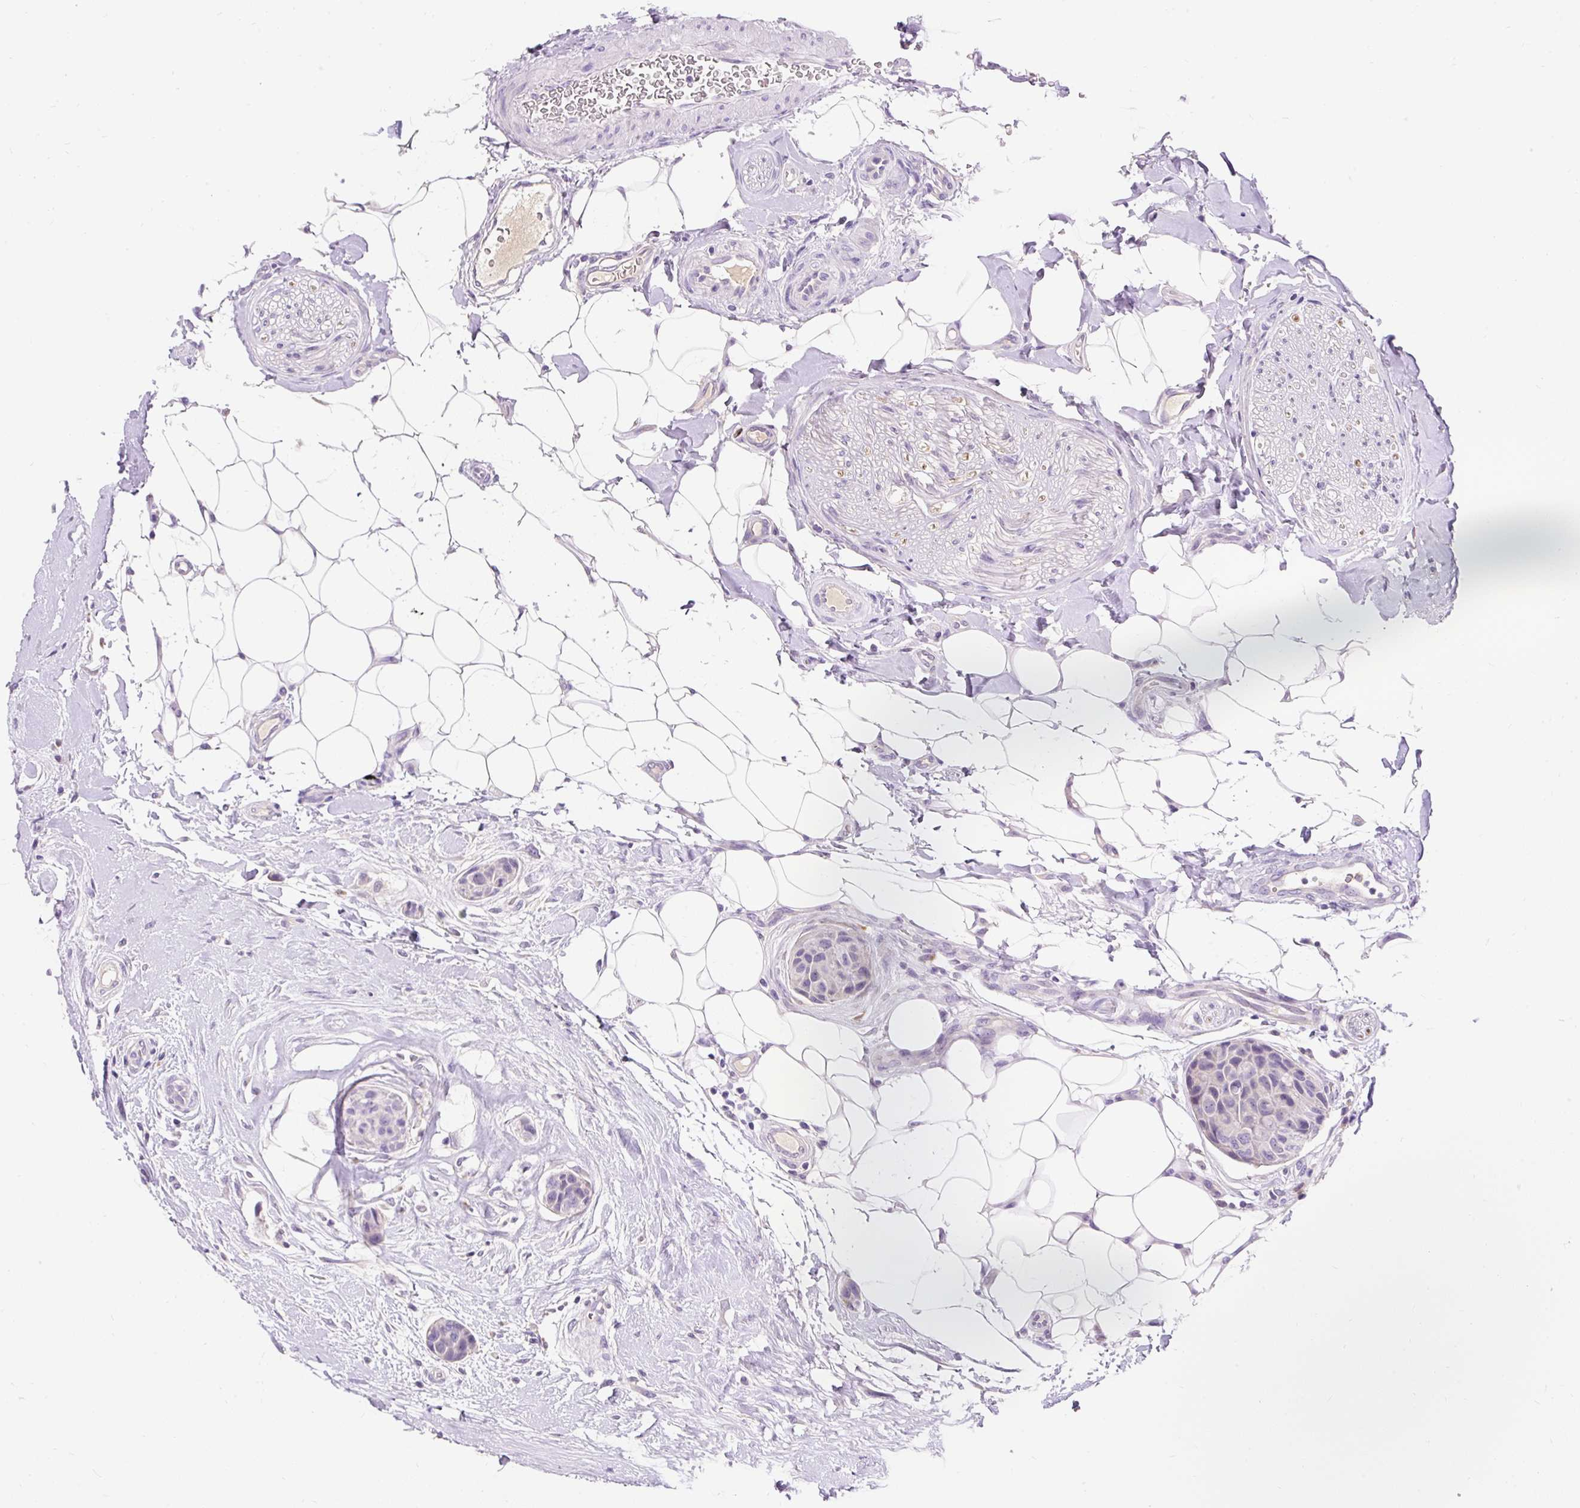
{"staining": {"intensity": "negative", "quantity": "none", "location": "none"}, "tissue": "breast cancer", "cell_type": "Tumor cells", "image_type": "cancer", "snomed": [{"axis": "morphology", "description": "Duct carcinoma"}, {"axis": "topography", "description": "Breast"}, {"axis": "topography", "description": "Lymph node"}], "caption": "DAB immunohistochemical staining of invasive ductal carcinoma (breast) reveals no significant staining in tumor cells. (IHC, brightfield microscopy, high magnification).", "gene": "TMEM150C", "patient": {"sex": "female", "age": 80}}